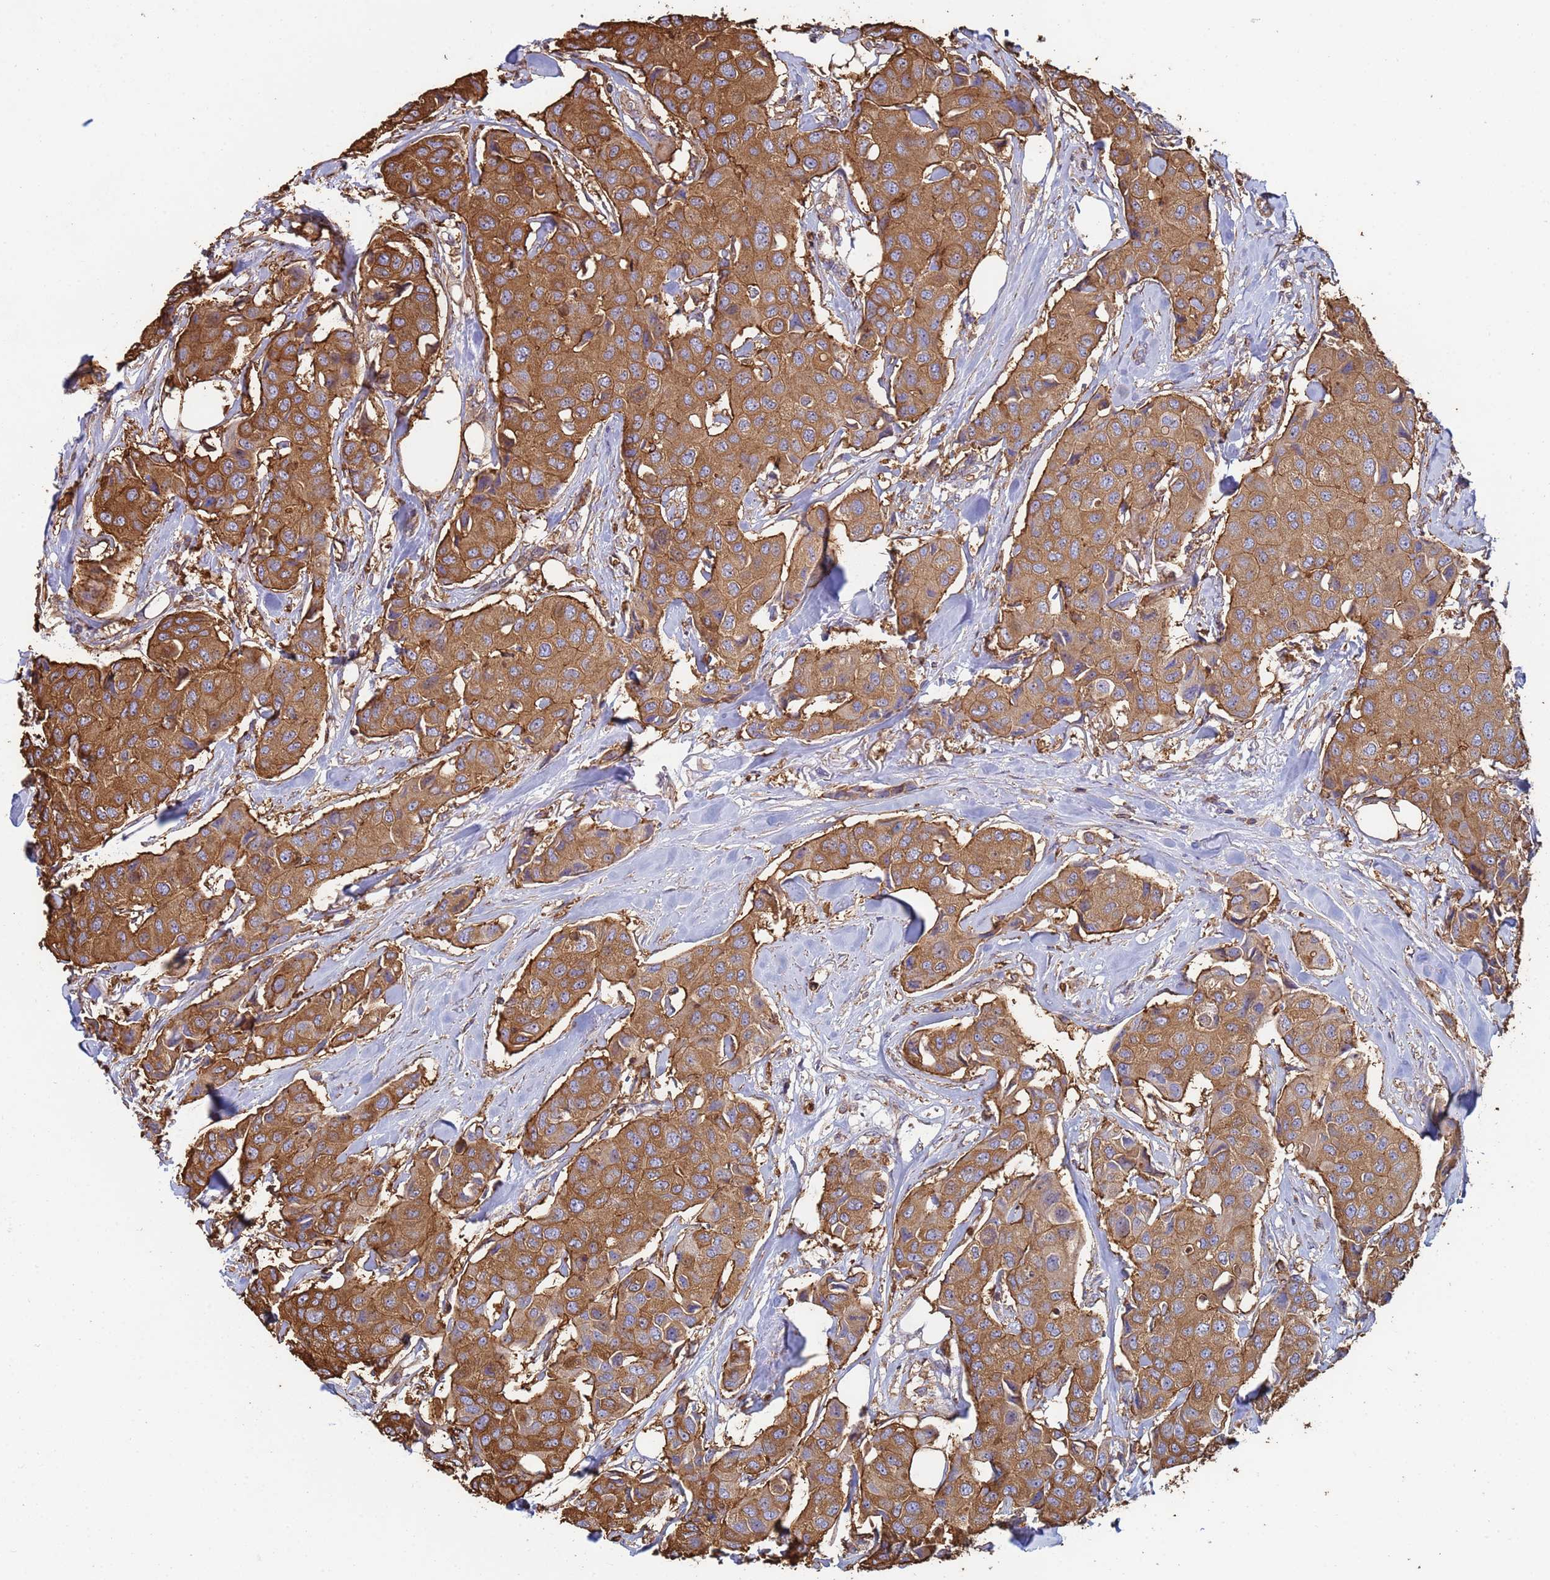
{"staining": {"intensity": "strong", "quantity": ">75%", "location": "cytoplasmic/membranous"}, "tissue": "breast cancer", "cell_type": "Tumor cells", "image_type": "cancer", "snomed": [{"axis": "morphology", "description": "Duct carcinoma"}, {"axis": "topography", "description": "Breast"}], "caption": "Immunohistochemical staining of breast cancer displays strong cytoplasmic/membranous protein expression in approximately >75% of tumor cells. The protein is stained brown, and the nuclei are stained in blue (DAB (3,3'-diaminobenzidine) IHC with brightfield microscopy, high magnification).", "gene": "ZNG1B", "patient": {"sex": "female", "age": 80}}